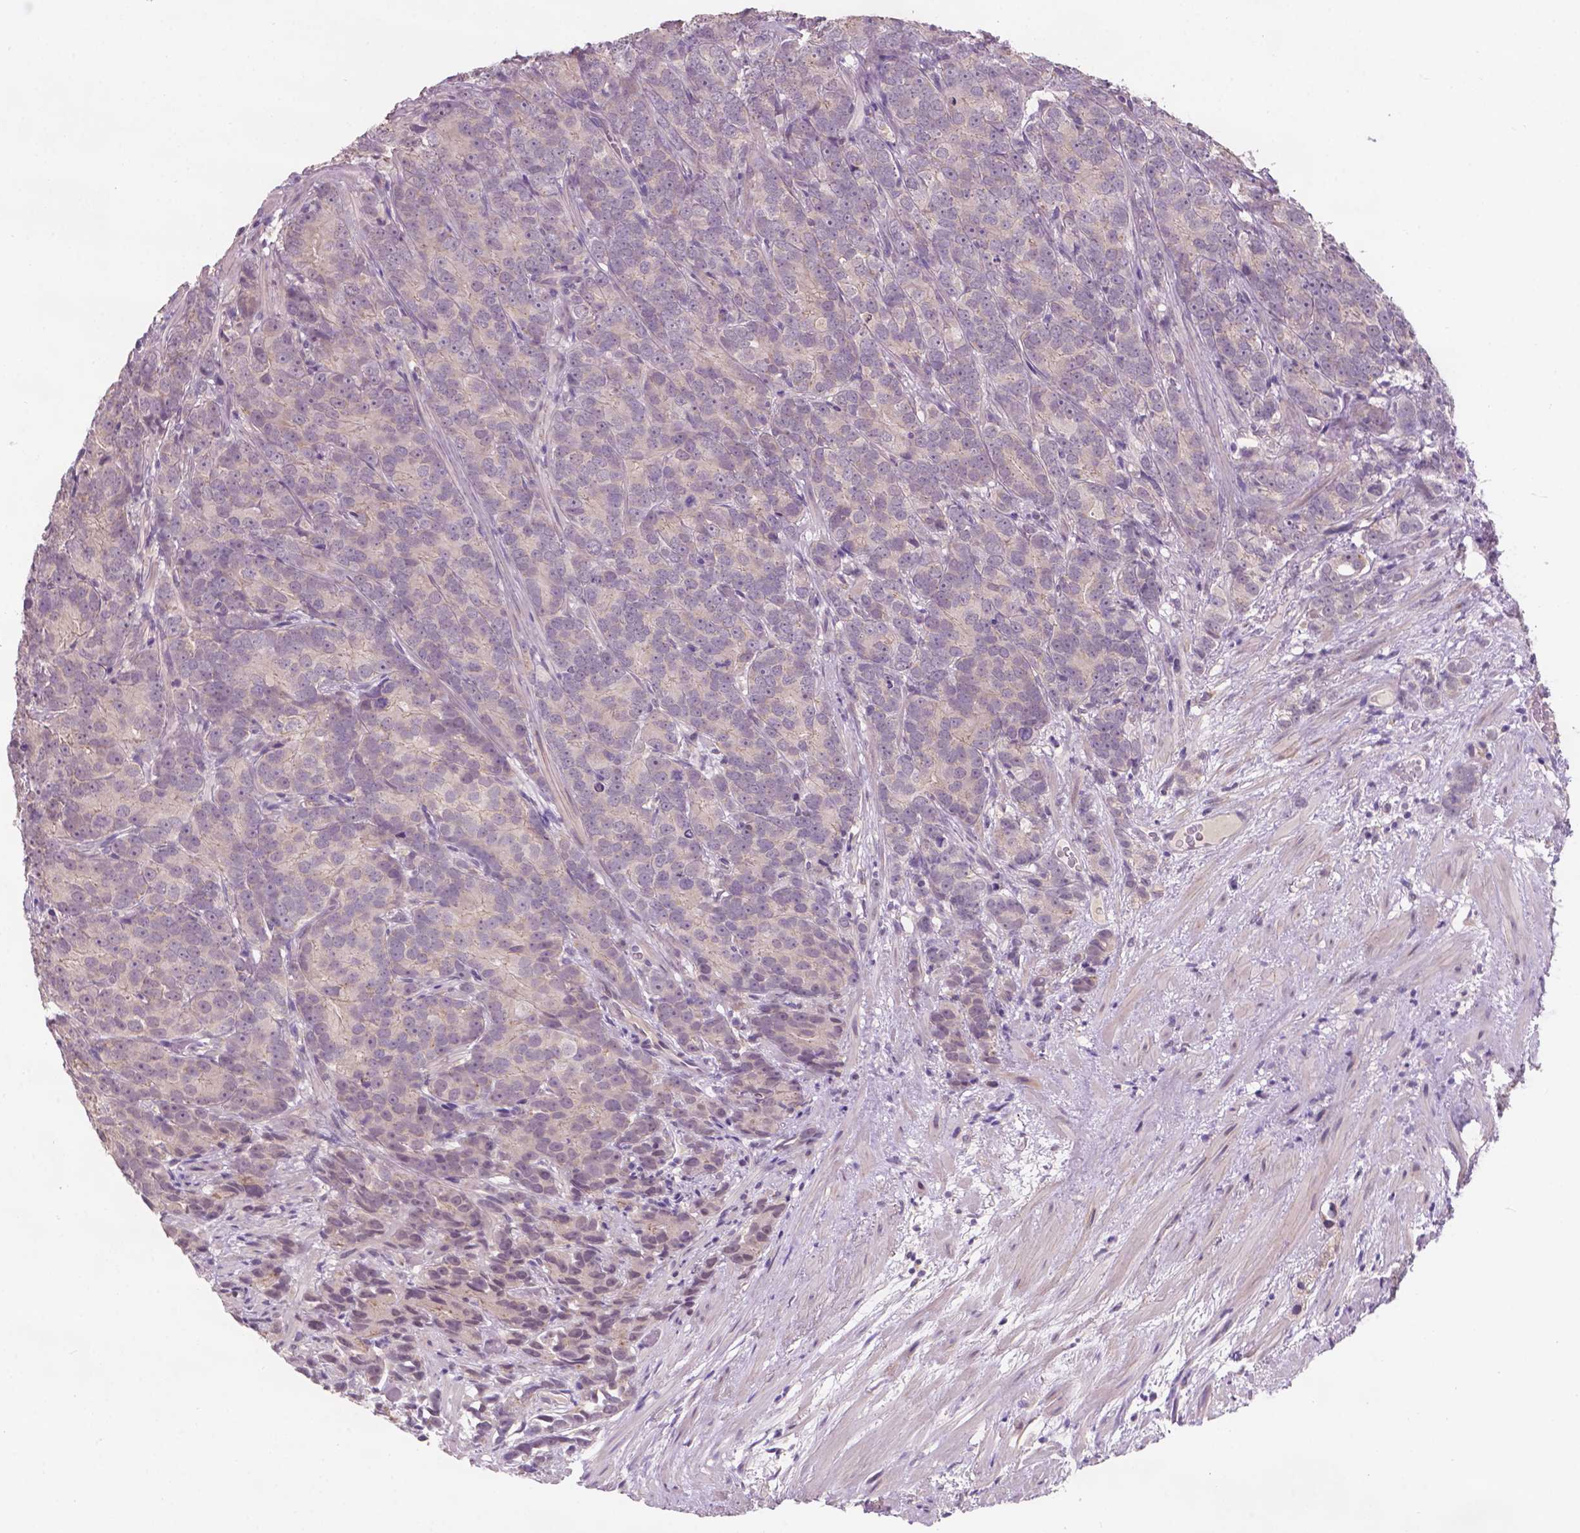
{"staining": {"intensity": "negative", "quantity": "none", "location": "none"}, "tissue": "prostate cancer", "cell_type": "Tumor cells", "image_type": "cancer", "snomed": [{"axis": "morphology", "description": "Adenocarcinoma, High grade"}, {"axis": "topography", "description": "Prostate"}], "caption": "This is an immunohistochemistry (IHC) histopathology image of human high-grade adenocarcinoma (prostate). There is no staining in tumor cells.", "gene": "GXYLT2", "patient": {"sex": "male", "age": 90}}